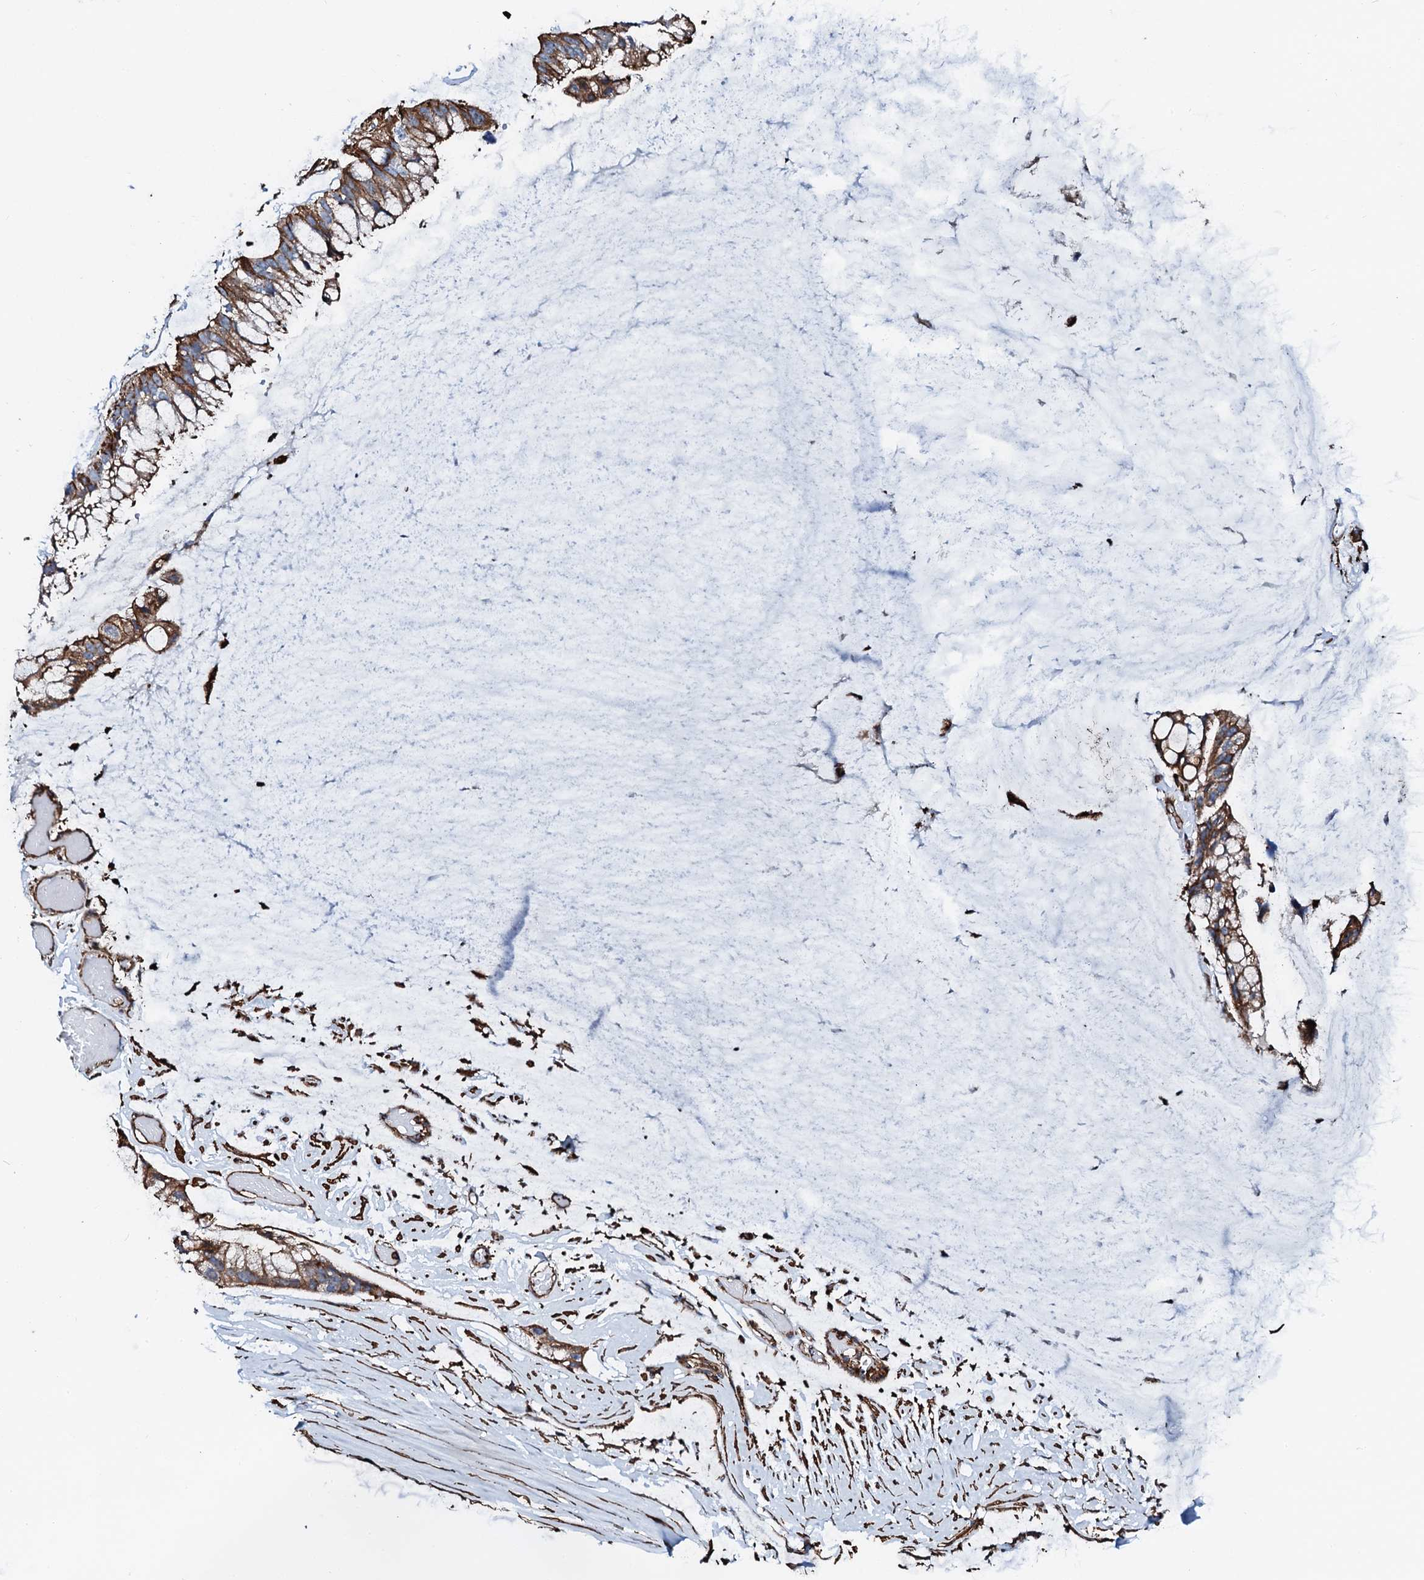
{"staining": {"intensity": "strong", "quantity": ">75%", "location": "cytoplasmic/membranous"}, "tissue": "ovarian cancer", "cell_type": "Tumor cells", "image_type": "cancer", "snomed": [{"axis": "morphology", "description": "Cystadenocarcinoma, mucinous, NOS"}, {"axis": "topography", "description": "Ovary"}], "caption": "A brown stain shows strong cytoplasmic/membranous expression of a protein in mucinous cystadenocarcinoma (ovarian) tumor cells.", "gene": "INTS10", "patient": {"sex": "female", "age": 39}}